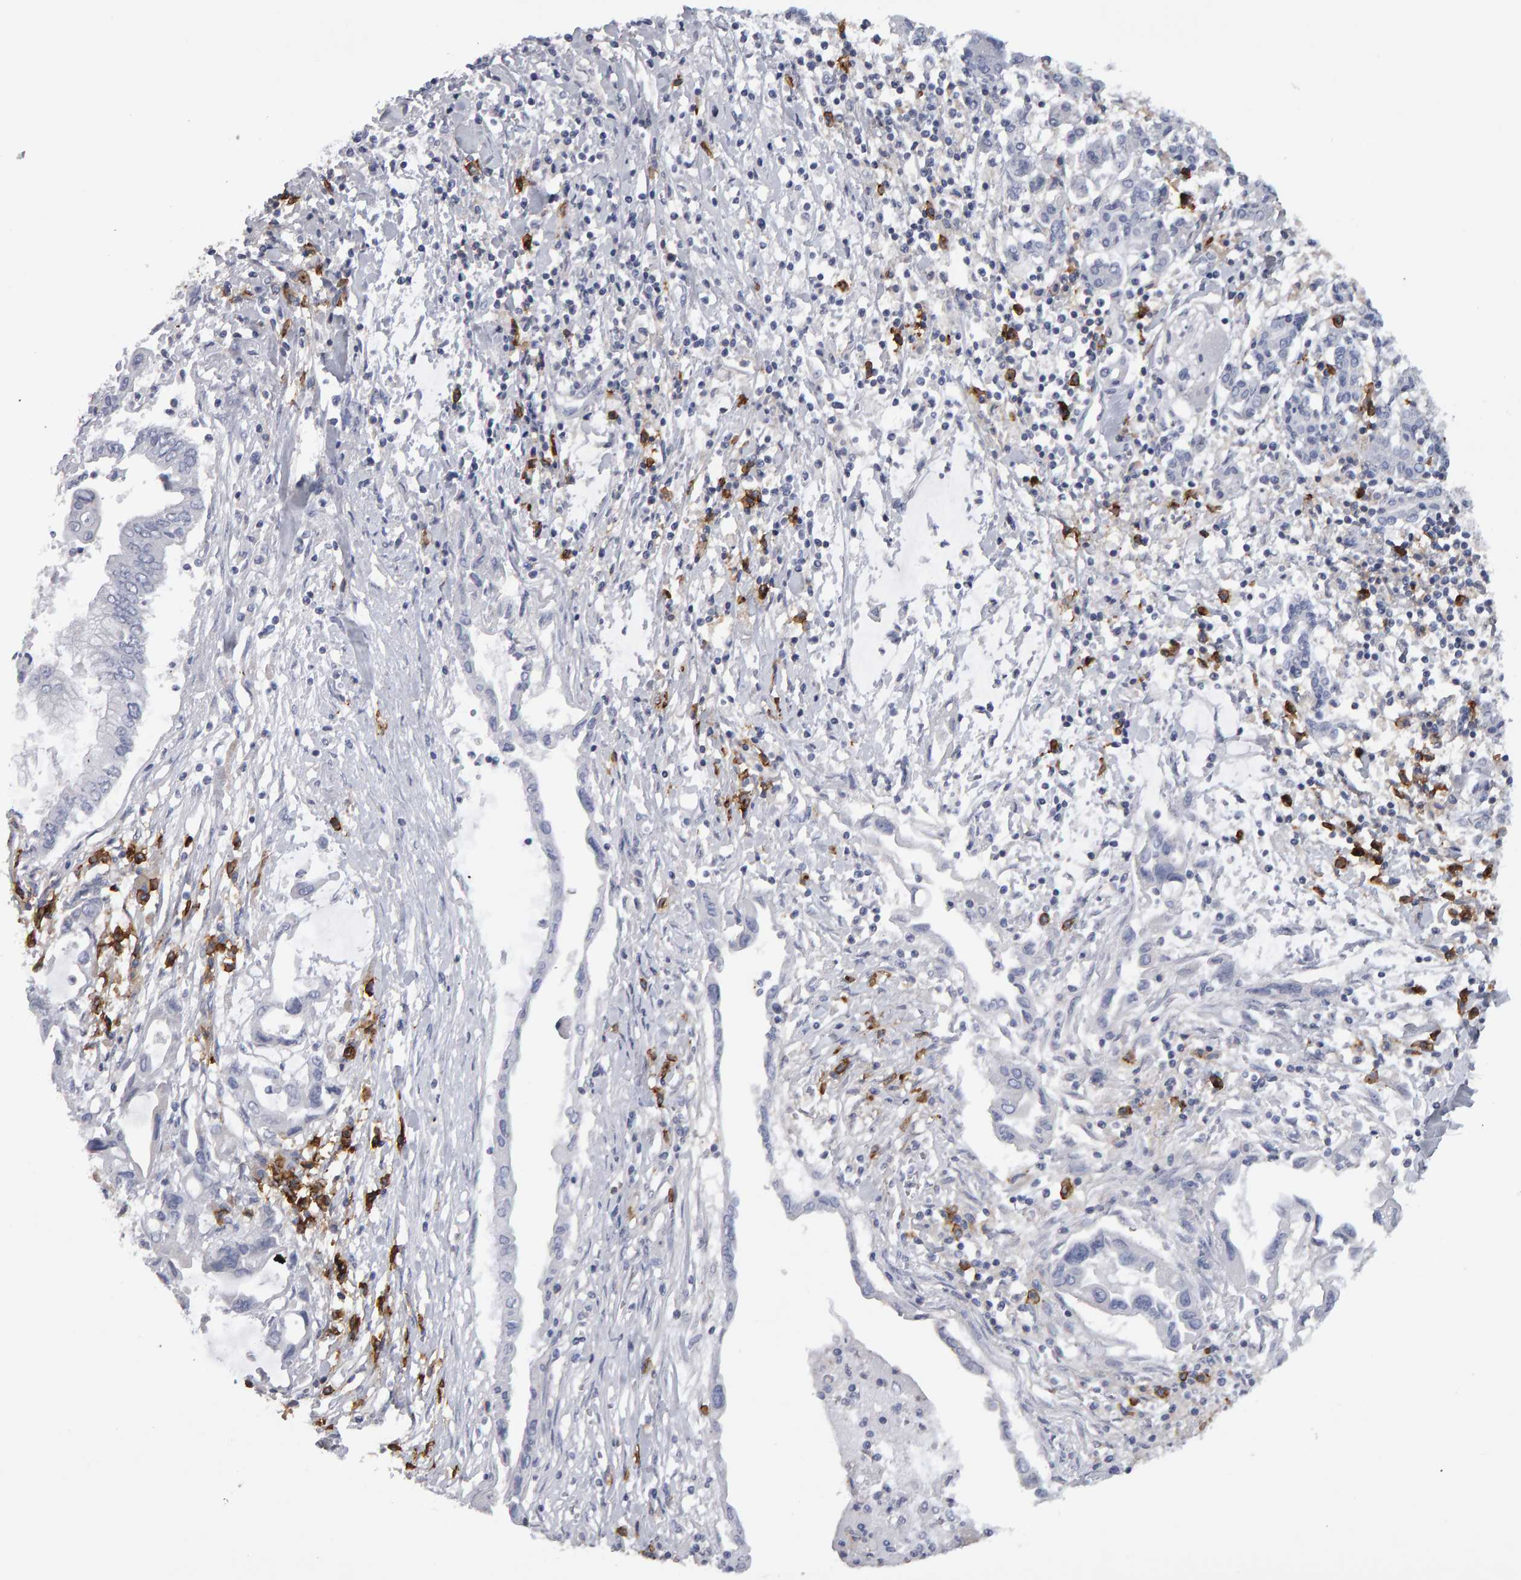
{"staining": {"intensity": "negative", "quantity": "none", "location": "none"}, "tissue": "pancreatic cancer", "cell_type": "Tumor cells", "image_type": "cancer", "snomed": [{"axis": "morphology", "description": "Adenocarcinoma, NOS"}, {"axis": "topography", "description": "Pancreas"}], "caption": "Immunohistochemistry (IHC) of human pancreatic cancer (adenocarcinoma) shows no staining in tumor cells.", "gene": "CD38", "patient": {"sex": "female", "age": 57}}